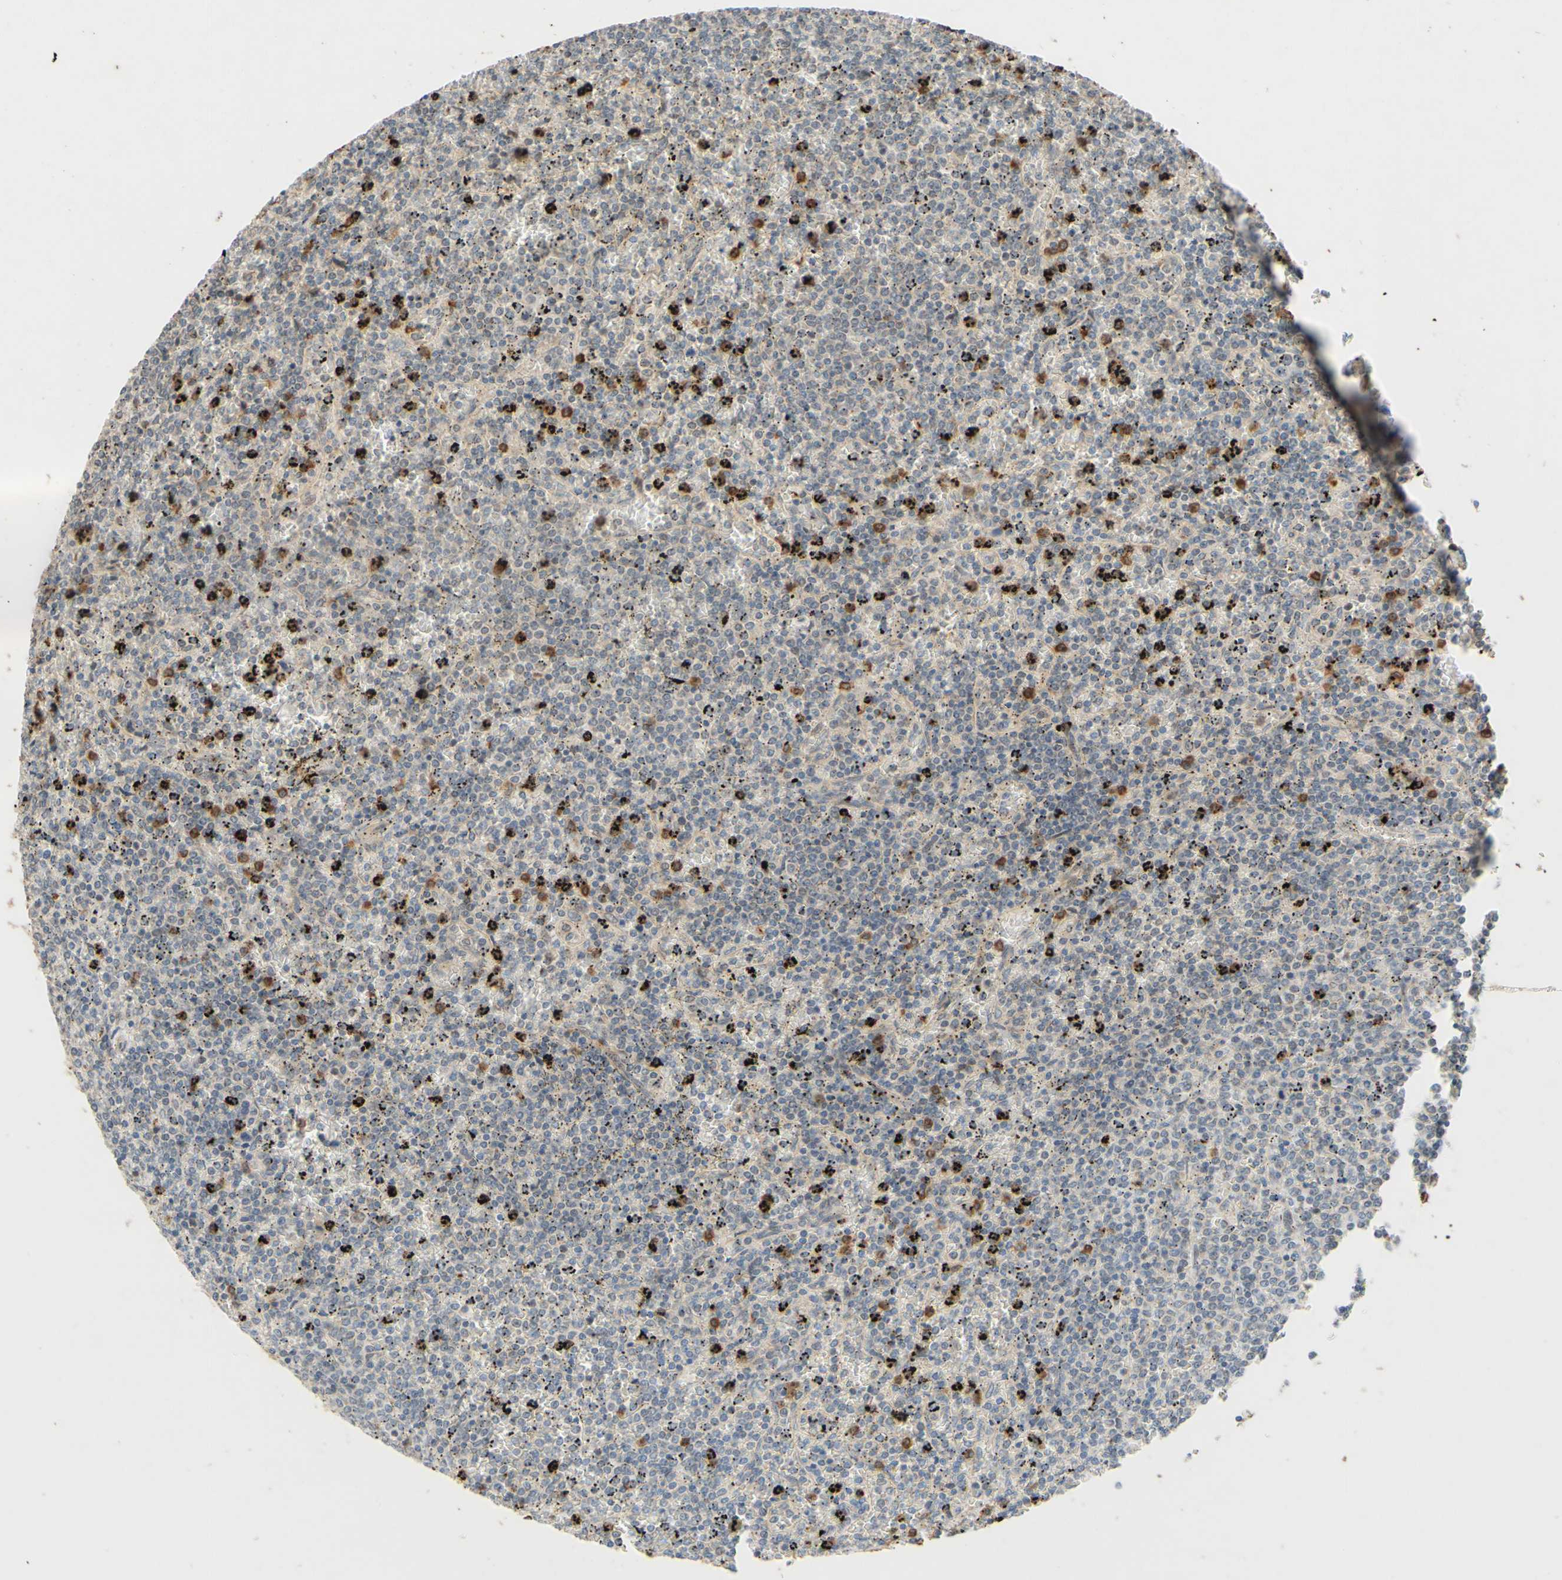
{"staining": {"intensity": "weak", "quantity": ">75%", "location": "cytoplasmic/membranous"}, "tissue": "lymphoma", "cell_type": "Tumor cells", "image_type": "cancer", "snomed": [{"axis": "morphology", "description": "Malignant lymphoma, non-Hodgkin's type, Low grade"}, {"axis": "topography", "description": "Spleen"}], "caption": "Brown immunohistochemical staining in human low-grade malignant lymphoma, non-Hodgkin's type reveals weak cytoplasmic/membranous staining in about >75% of tumor cells. (brown staining indicates protein expression, while blue staining denotes nuclei).", "gene": "GATA1", "patient": {"sex": "female", "age": 77}}